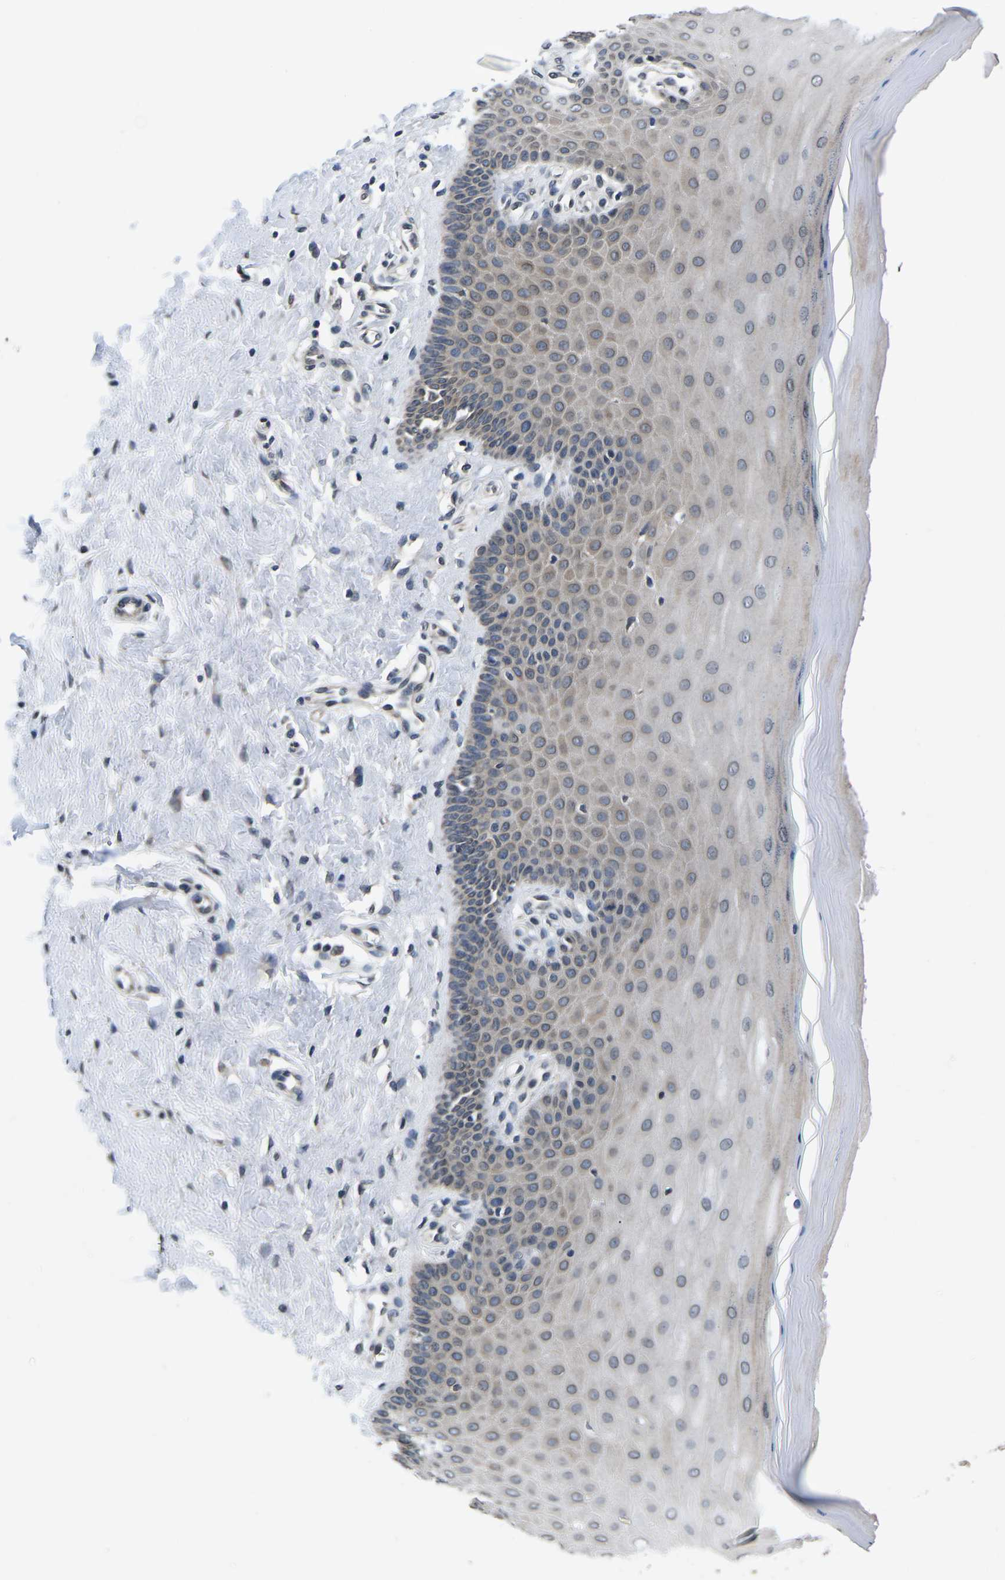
{"staining": {"intensity": "moderate", "quantity": "<25%", "location": "cytoplasmic/membranous"}, "tissue": "cervix", "cell_type": "Glandular cells", "image_type": "normal", "snomed": [{"axis": "morphology", "description": "Normal tissue, NOS"}, {"axis": "topography", "description": "Cervix"}], "caption": "Immunohistochemistry staining of unremarkable cervix, which shows low levels of moderate cytoplasmic/membranous staining in about <25% of glandular cells indicating moderate cytoplasmic/membranous protein positivity. The staining was performed using DAB (brown) for protein detection and nuclei were counterstained in hematoxylin (blue).", "gene": "SNX10", "patient": {"sex": "female", "age": 55}}